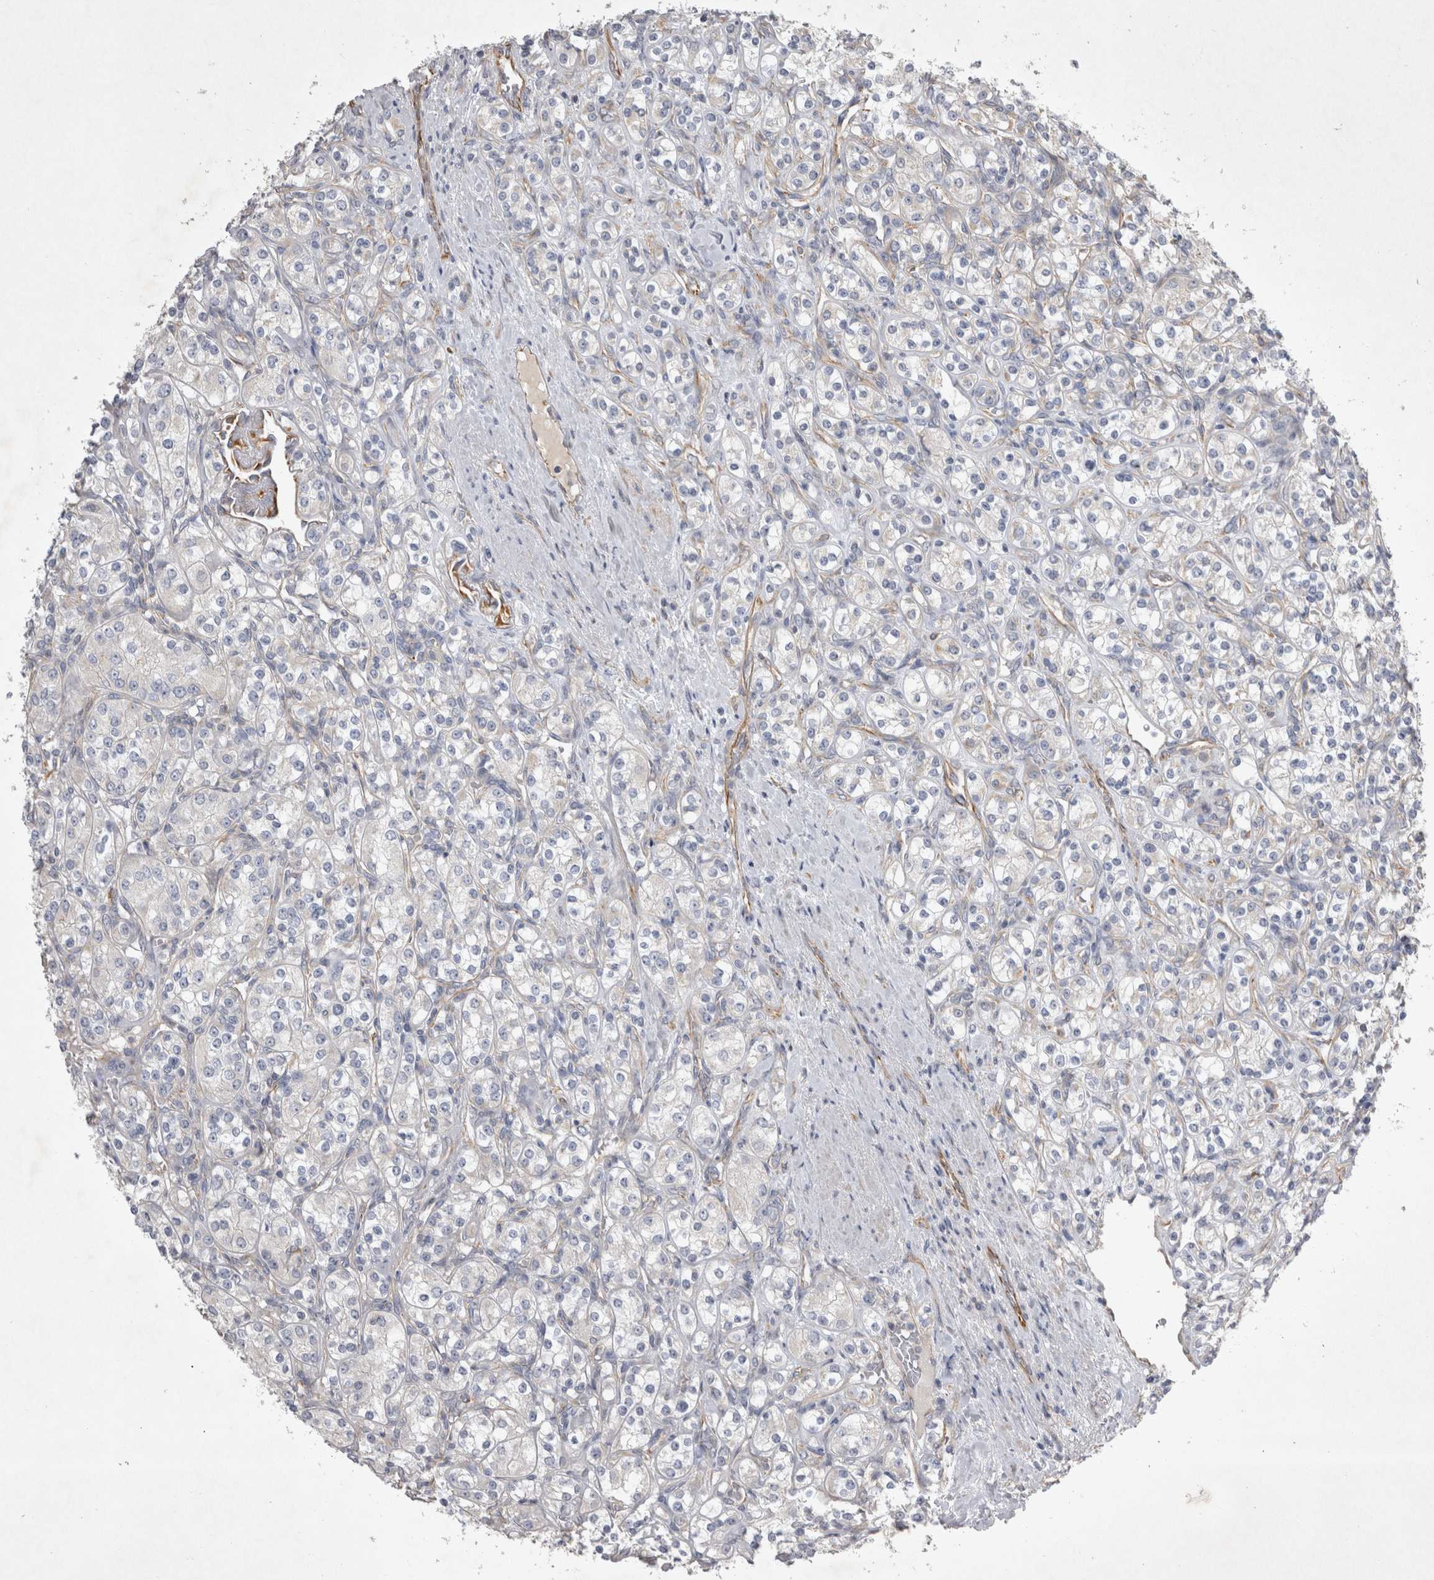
{"staining": {"intensity": "negative", "quantity": "none", "location": "none"}, "tissue": "renal cancer", "cell_type": "Tumor cells", "image_type": "cancer", "snomed": [{"axis": "morphology", "description": "Adenocarcinoma, NOS"}, {"axis": "topography", "description": "Kidney"}], "caption": "This is an IHC micrograph of human renal cancer. There is no staining in tumor cells.", "gene": "STRADB", "patient": {"sex": "male", "age": 77}}